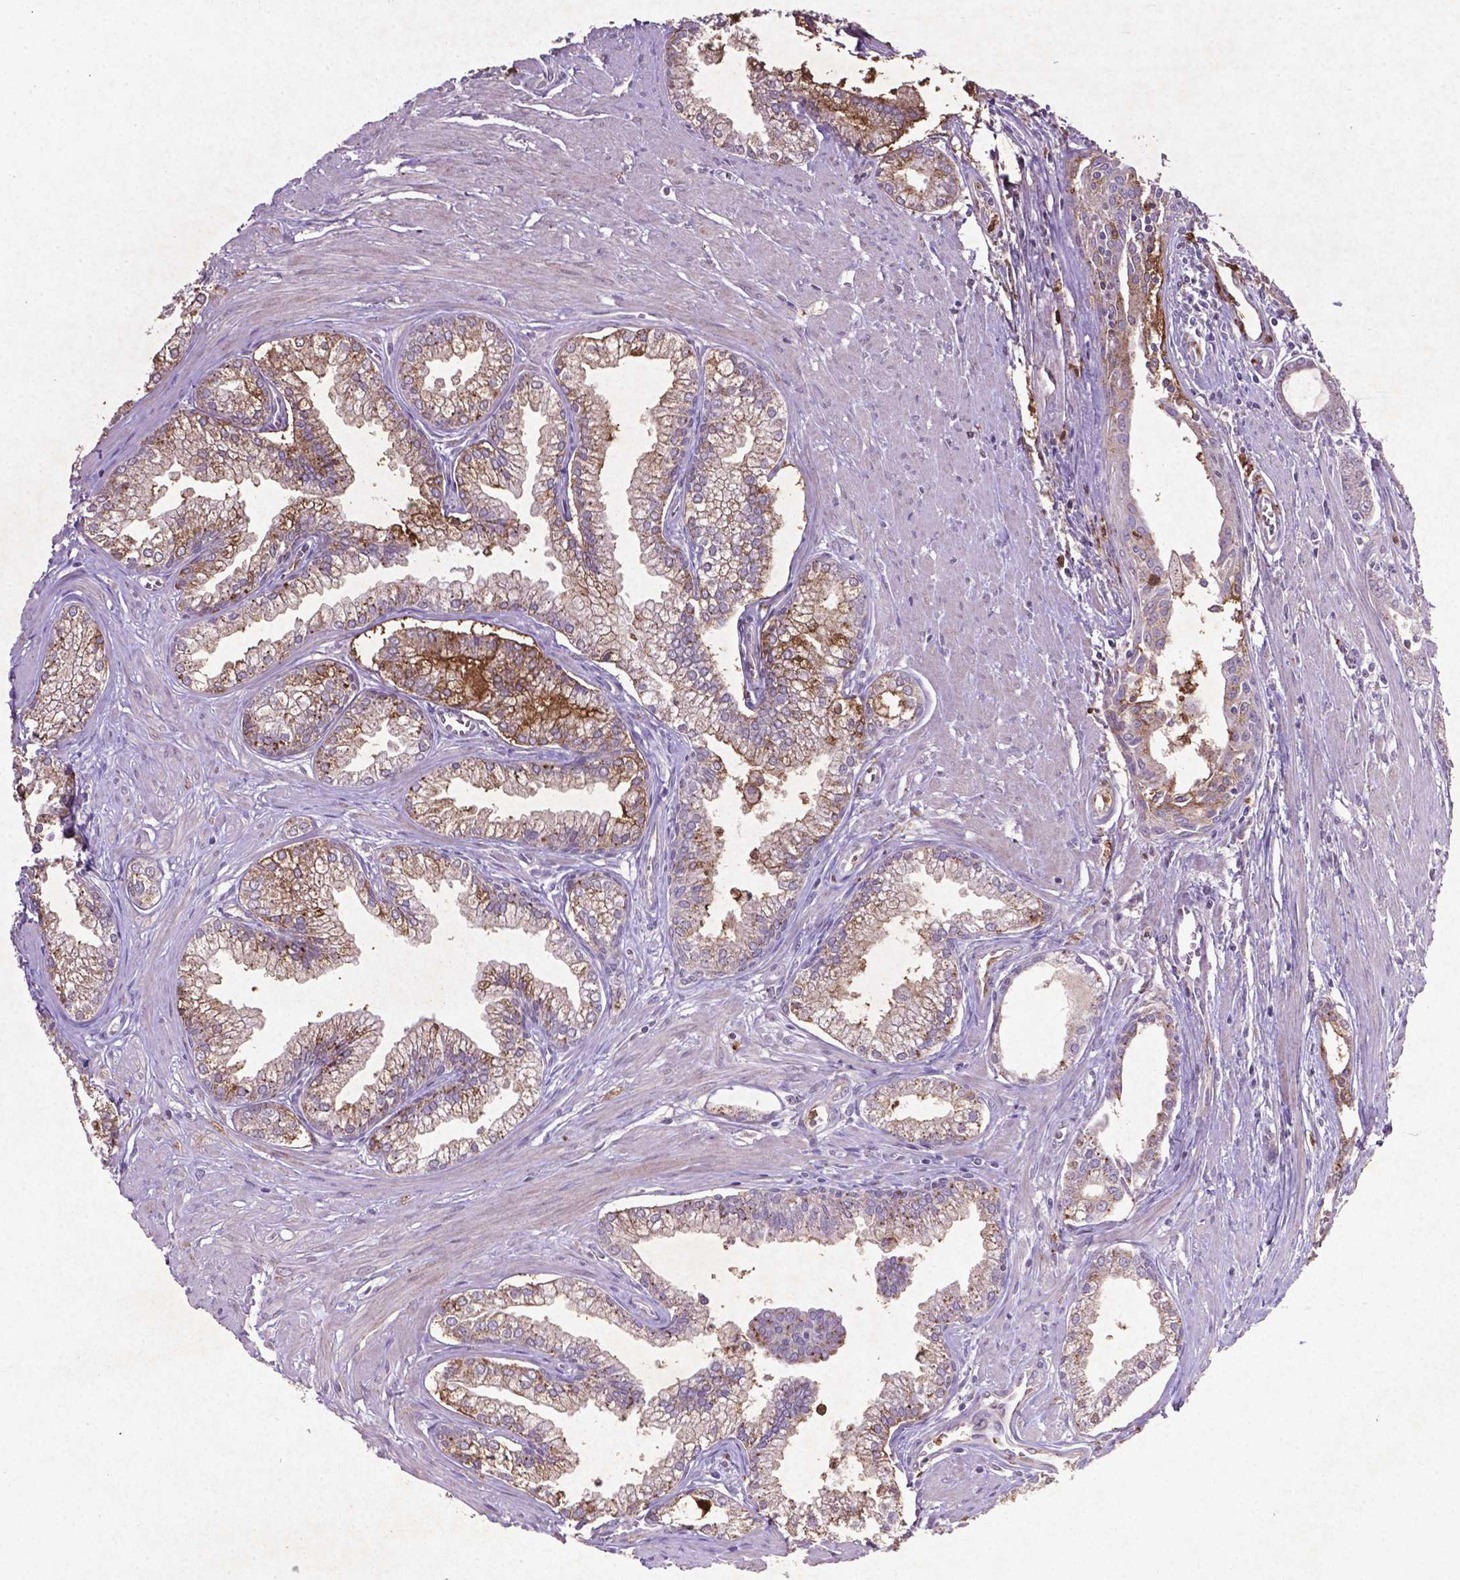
{"staining": {"intensity": "moderate", "quantity": "25%-75%", "location": "cytoplasmic/membranous"}, "tissue": "prostate cancer", "cell_type": "Tumor cells", "image_type": "cancer", "snomed": [{"axis": "morphology", "description": "Adenocarcinoma, NOS"}, {"axis": "topography", "description": "Prostate"}], "caption": "There is medium levels of moderate cytoplasmic/membranous expression in tumor cells of prostate adenocarcinoma, as demonstrated by immunohistochemical staining (brown color).", "gene": "MTOR", "patient": {"sex": "male", "age": 71}}